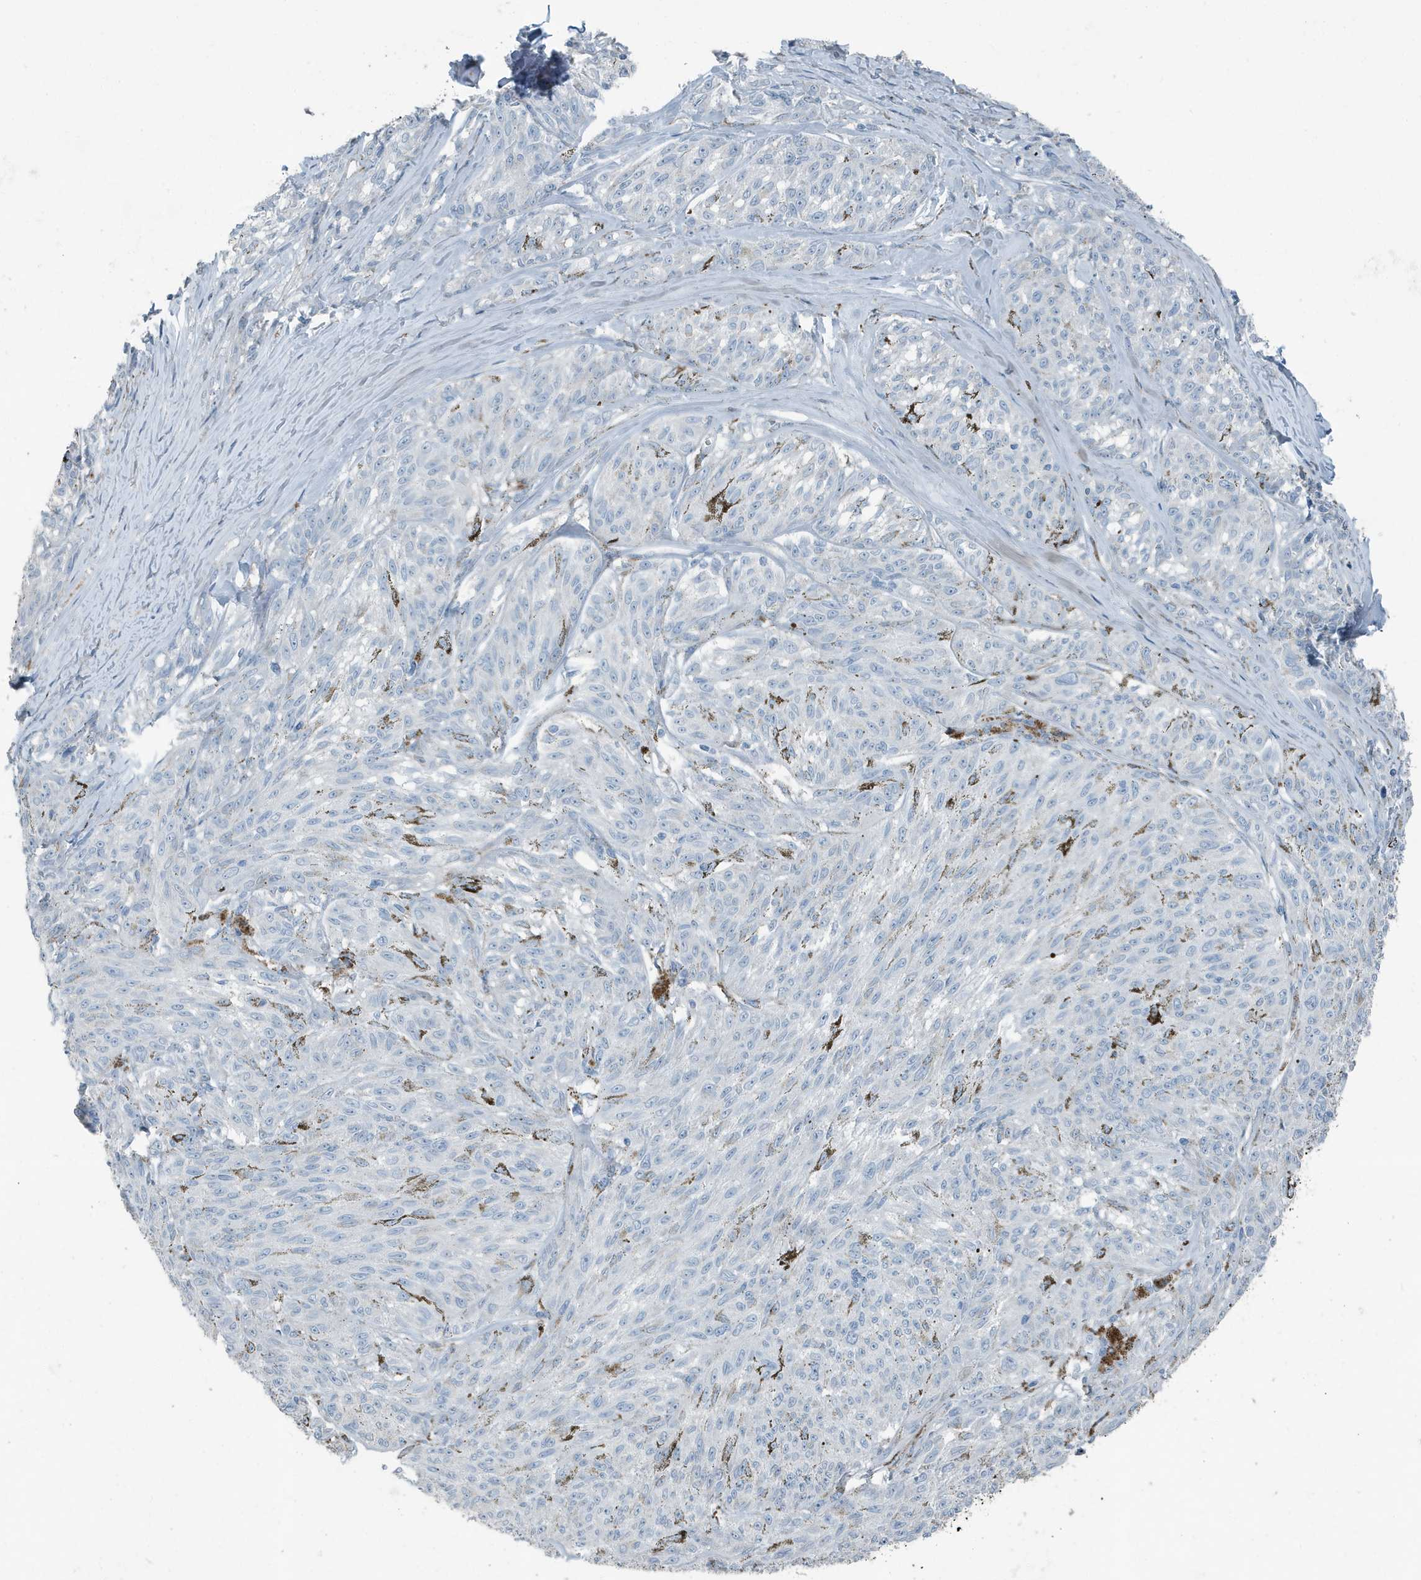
{"staining": {"intensity": "negative", "quantity": "none", "location": "none"}, "tissue": "melanoma", "cell_type": "Tumor cells", "image_type": "cancer", "snomed": [{"axis": "morphology", "description": "Malignant melanoma, NOS"}, {"axis": "topography", "description": "Skin"}], "caption": "Tumor cells are negative for protein expression in human melanoma. Brightfield microscopy of immunohistochemistry (IHC) stained with DAB (3,3'-diaminobenzidine) (brown) and hematoxylin (blue), captured at high magnification.", "gene": "FAM162A", "patient": {"sex": "female", "age": 72}}